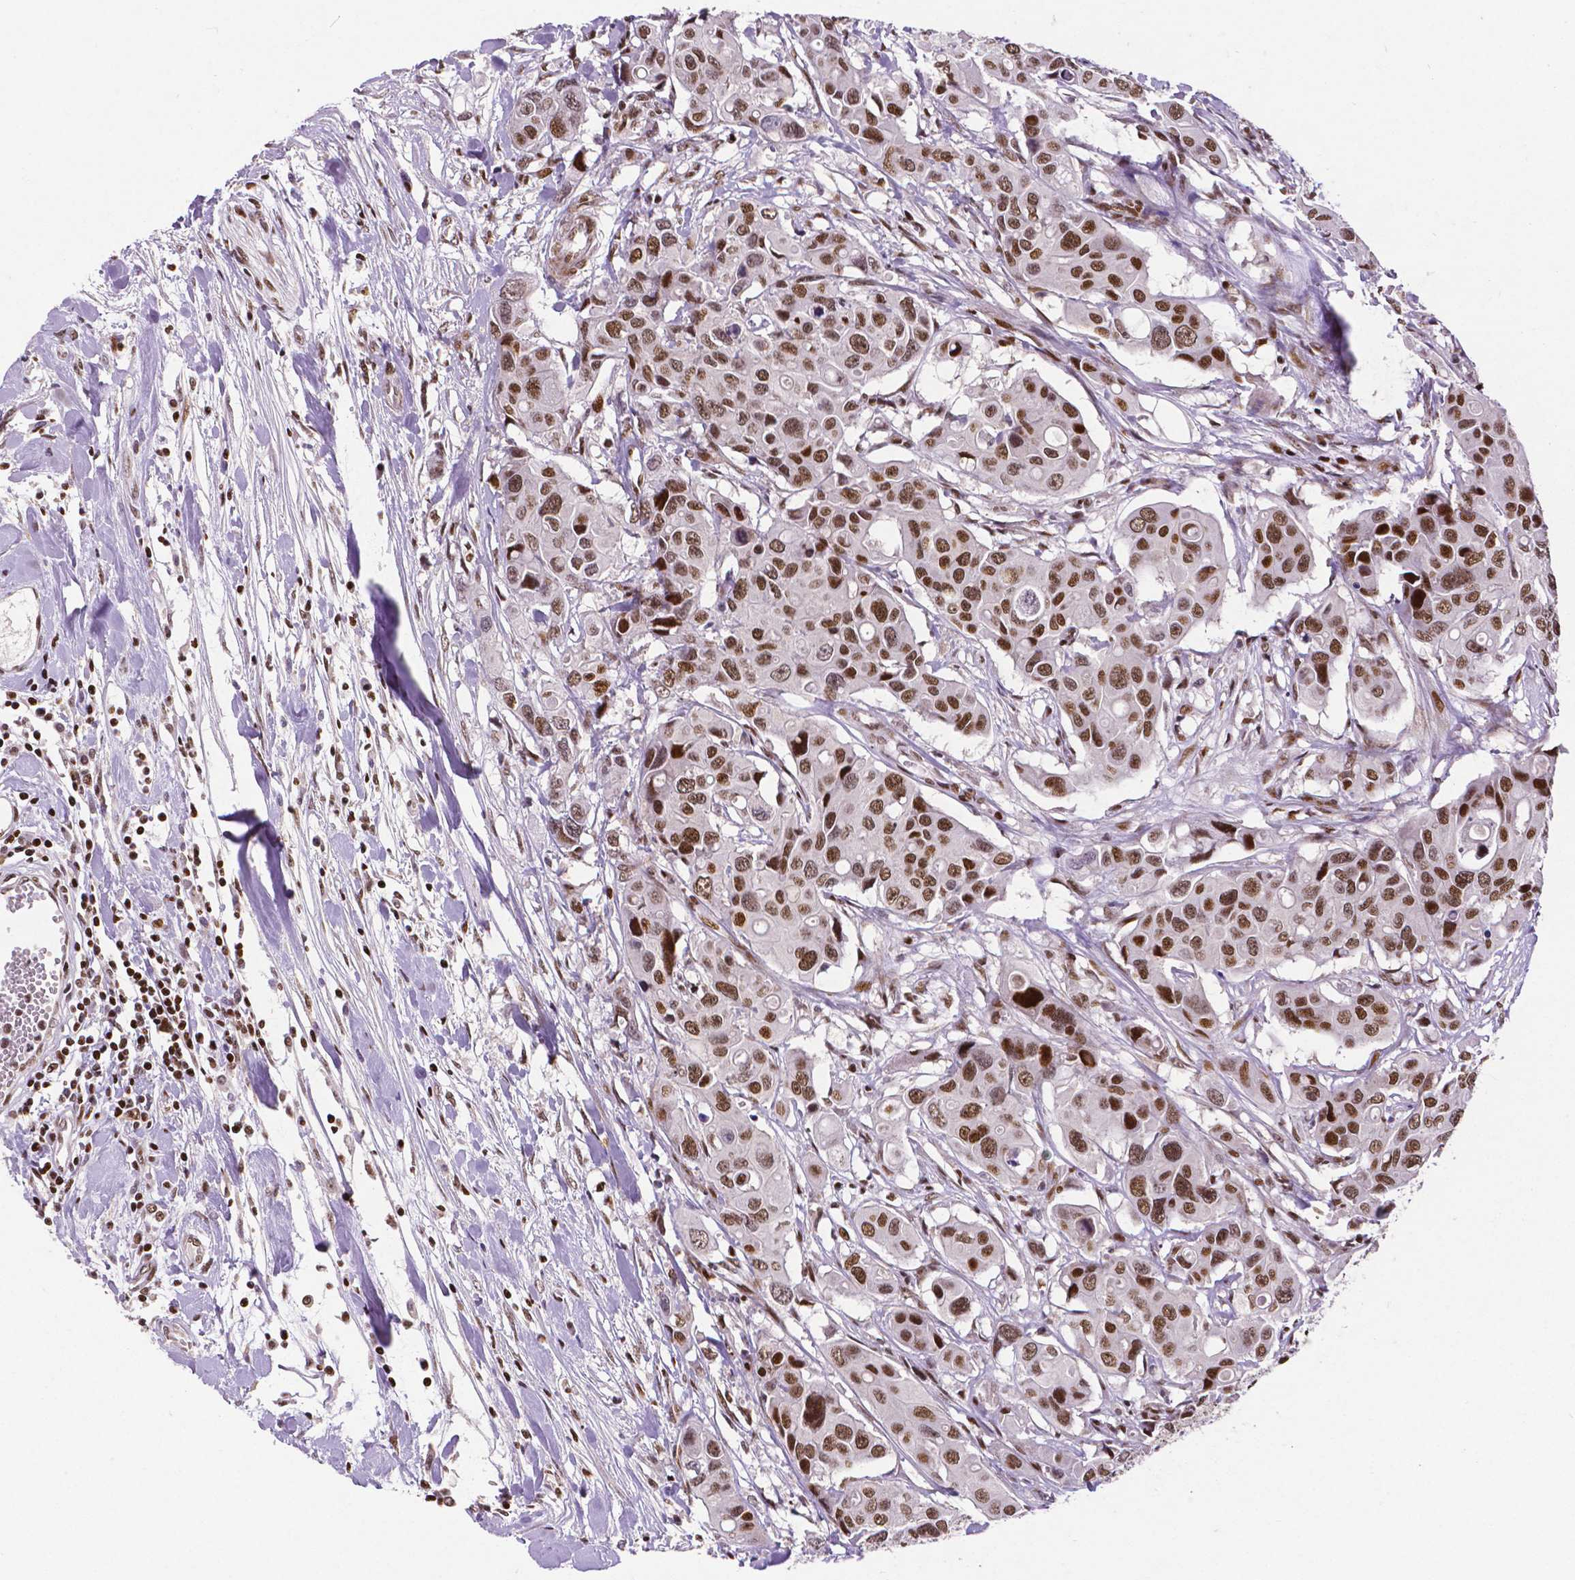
{"staining": {"intensity": "strong", "quantity": ">75%", "location": "nuclear"}, "tissue": "colorectal cancer", "cell_type": "Tumor cells", "image_type": "cancer", "snomed": [{"axis": "morphology", "description": "Adenocarcinoma, NOS"}, {"axis": "topography", "description": "Colon"}], "caption": "Immunohistochemical staining of colorectal adenocarcinoma demonstrates high levels of strong nuclear protein staining in approximately >75% of tumor cells. (Stains: DAB (3,3'-diaminobenzidine) in brown, nuclei in blue, Microscopy: brightfield microscopy at high magnification).", "gene": "CTCF", "patient": {"sex": "male", "age": 77}}